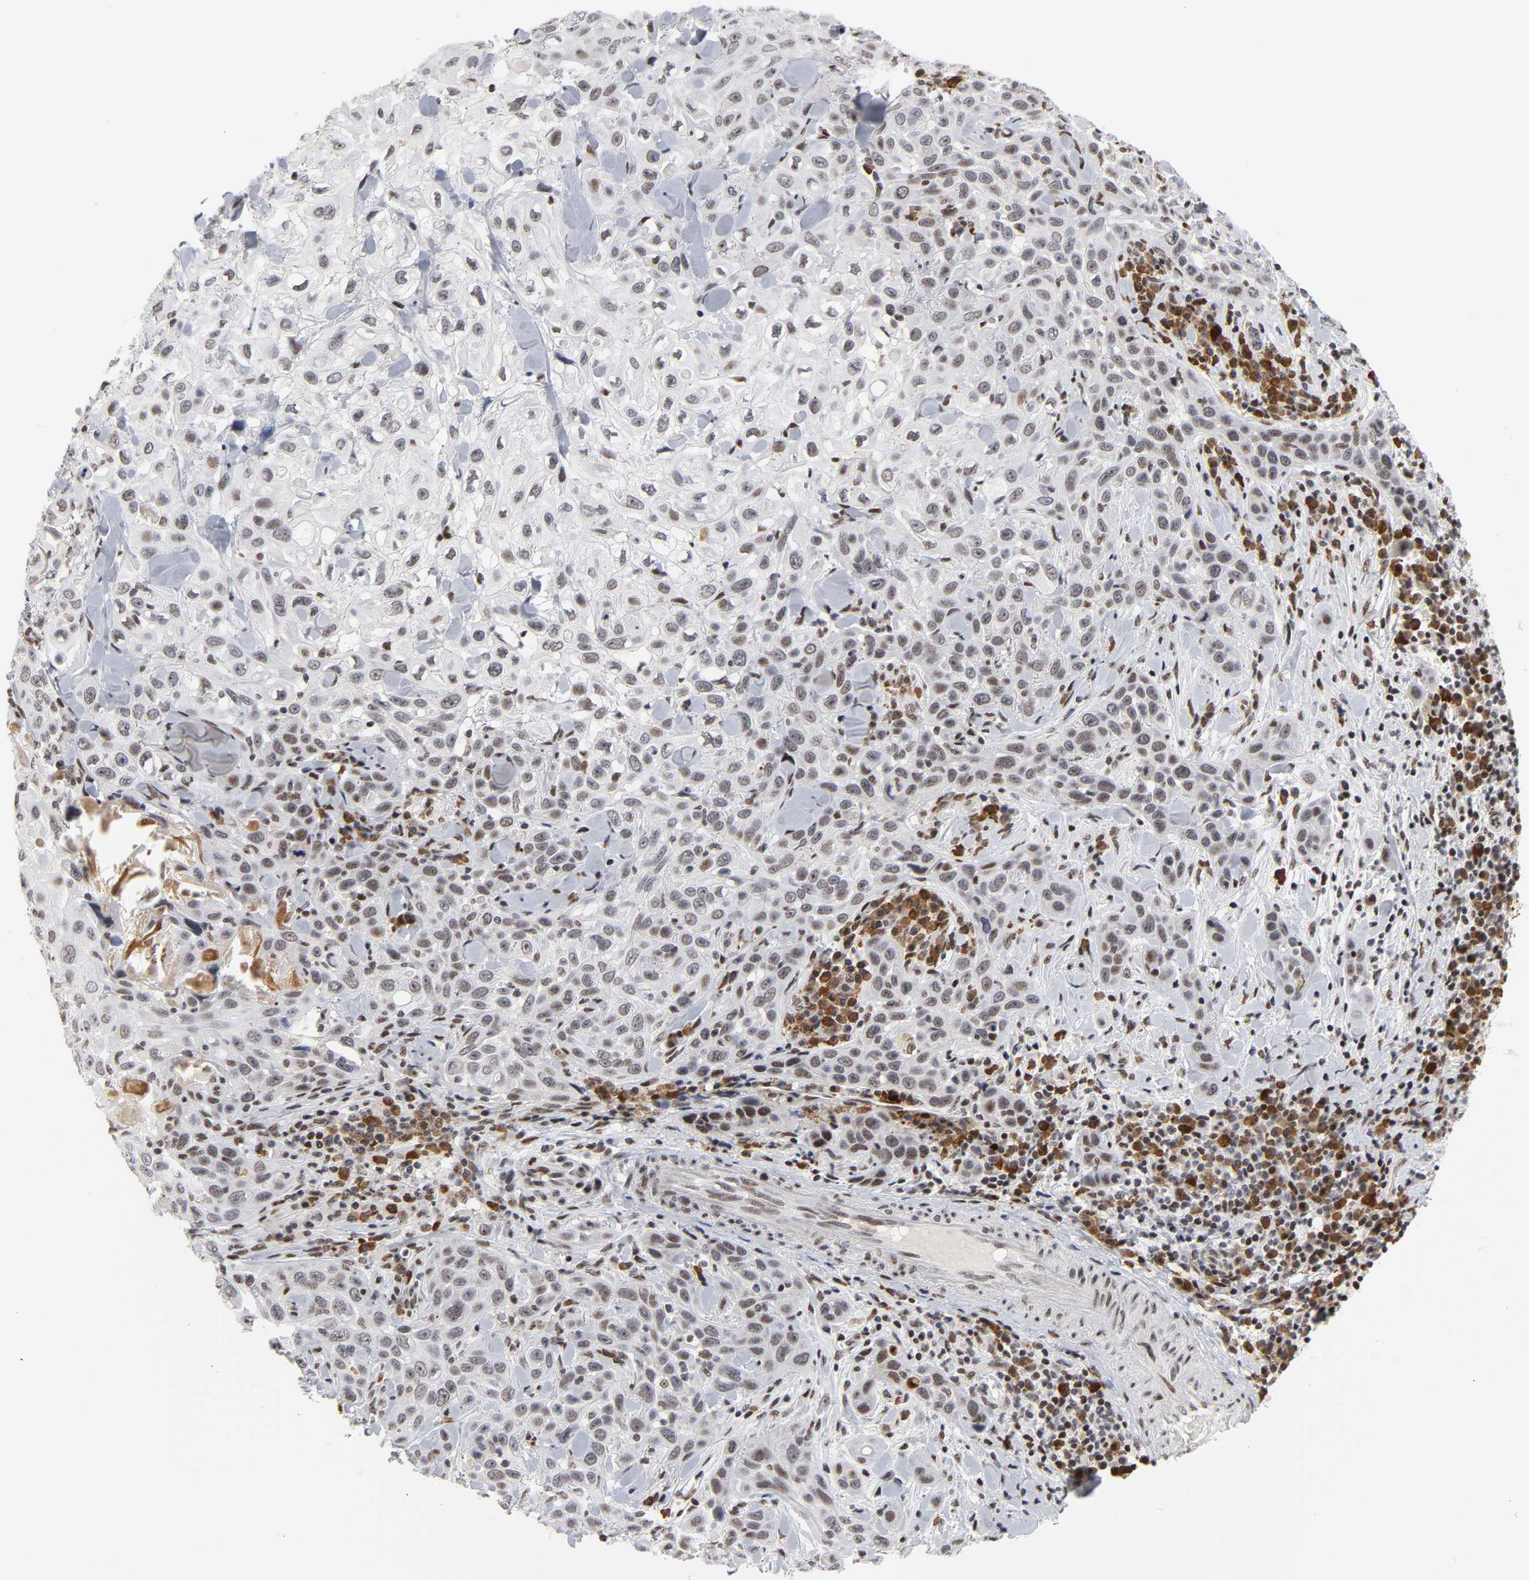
{"staining": {"intensity": "weak", "quantity": ">75%", "location": "nuclear"}, "tissue": "skin cancer", "cell_type": "Tumor cells", "image_type": "cancer", "snomed": [{"axis": "morphology", "description": "Squamous cell carcinoma, NOS"}, {"axis": "topography", "description": "Skin"}], "caption": "Skin squamous cell carcinoma stained with a protein marker shows weak staining in tumor cells.", "gene": "CREBBP", "patient": {"sex": "male", "age": 84}}